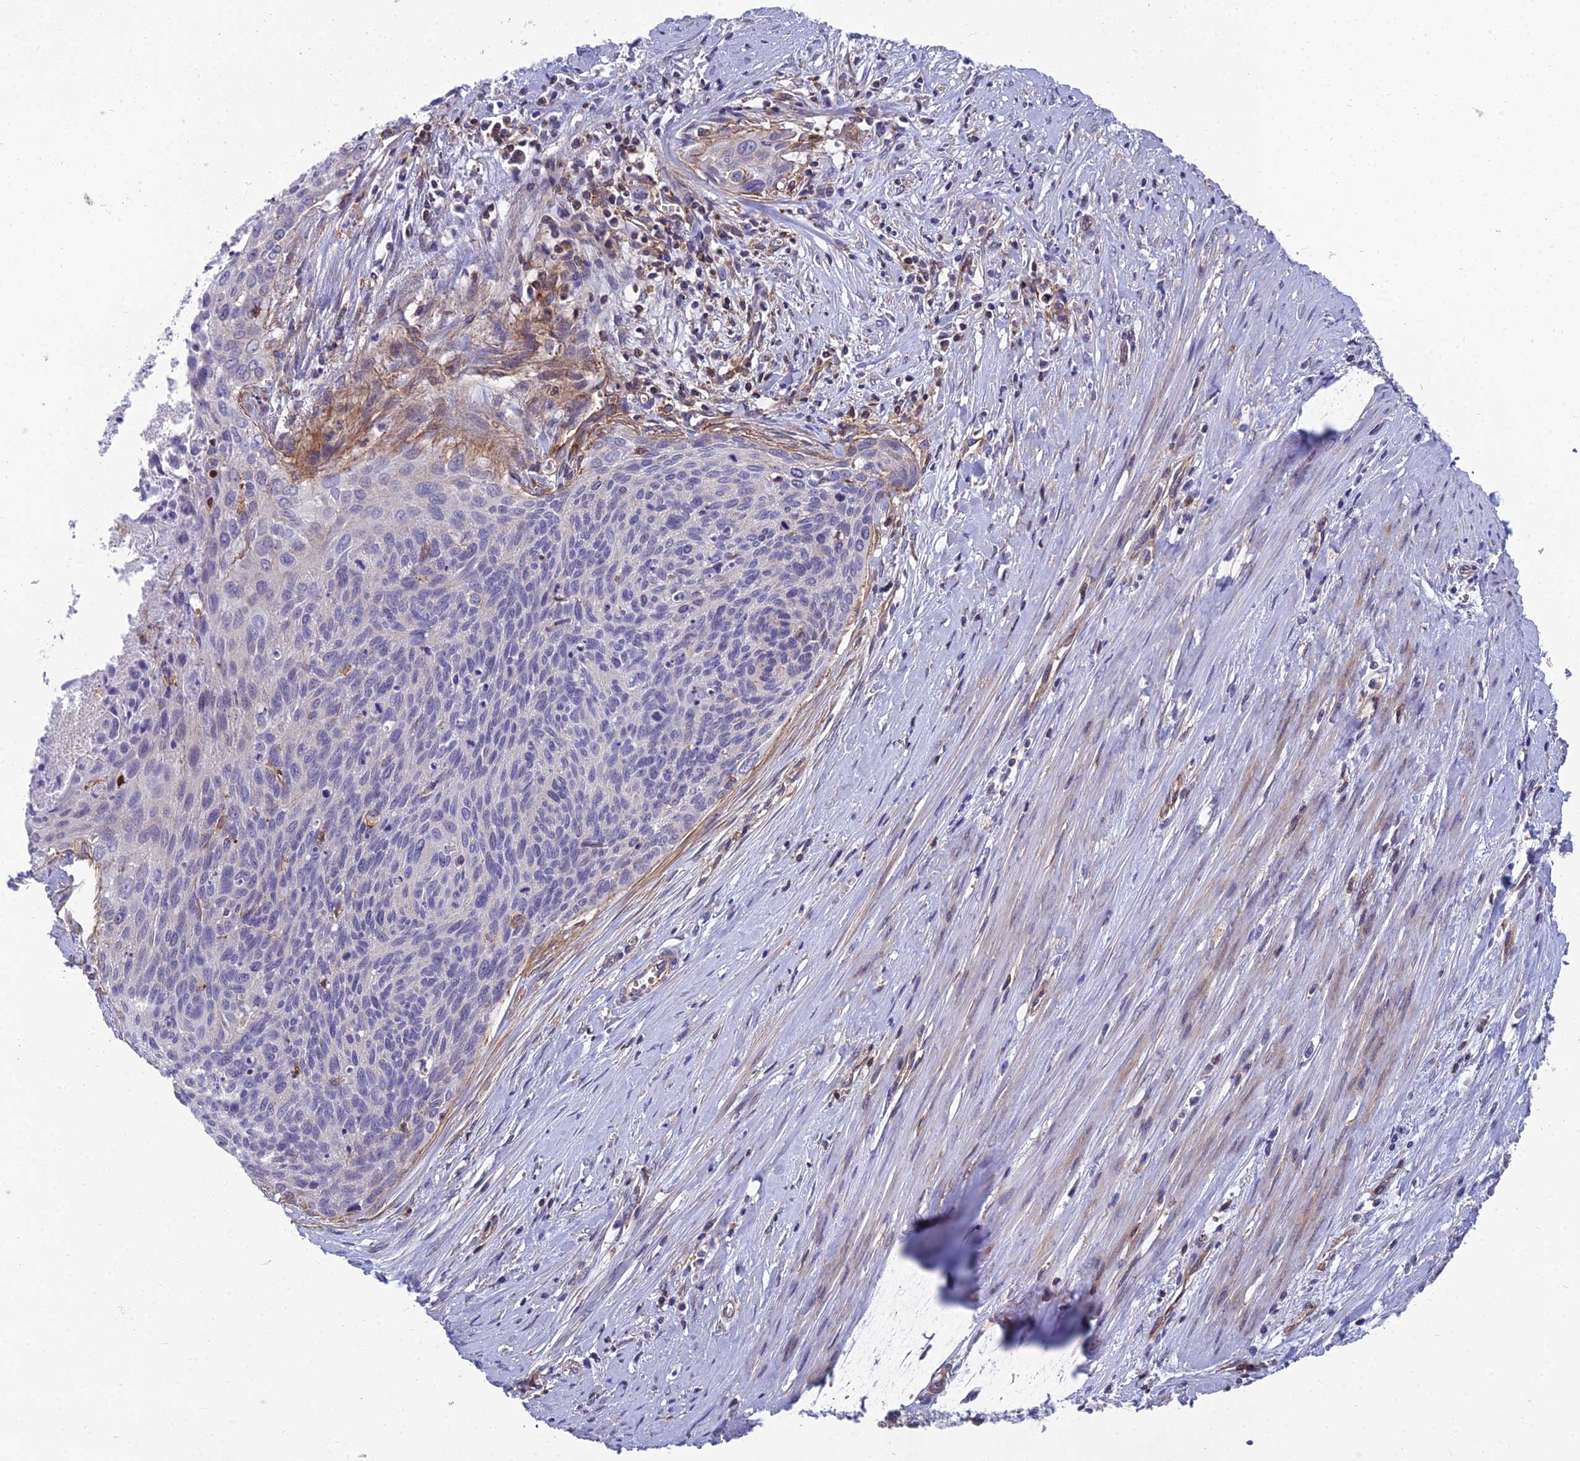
{"staining": {"intensity": "negative", "quantity": "none", "location": "none"}, "tissue": "cervical cancer", "cell_type": "Tumor cells", "image_type": "cancer", "snomed": [{"axis": "morphology", "description": "Squamous cell carcinoma, NOS"}, {"axis": "topography", "description": "Cervix"}], "caption": "A photomicrograph of human cervical cancer (squamous cell carcinoma) is negative for staining in tumor cells. (Stains: DAB IHC with hematoxylin counter stain, Microscopy: brightfield microscopy at high magnification).", "gene": "PPP1R18", "patient": {"sex": "female", "age": 55}}